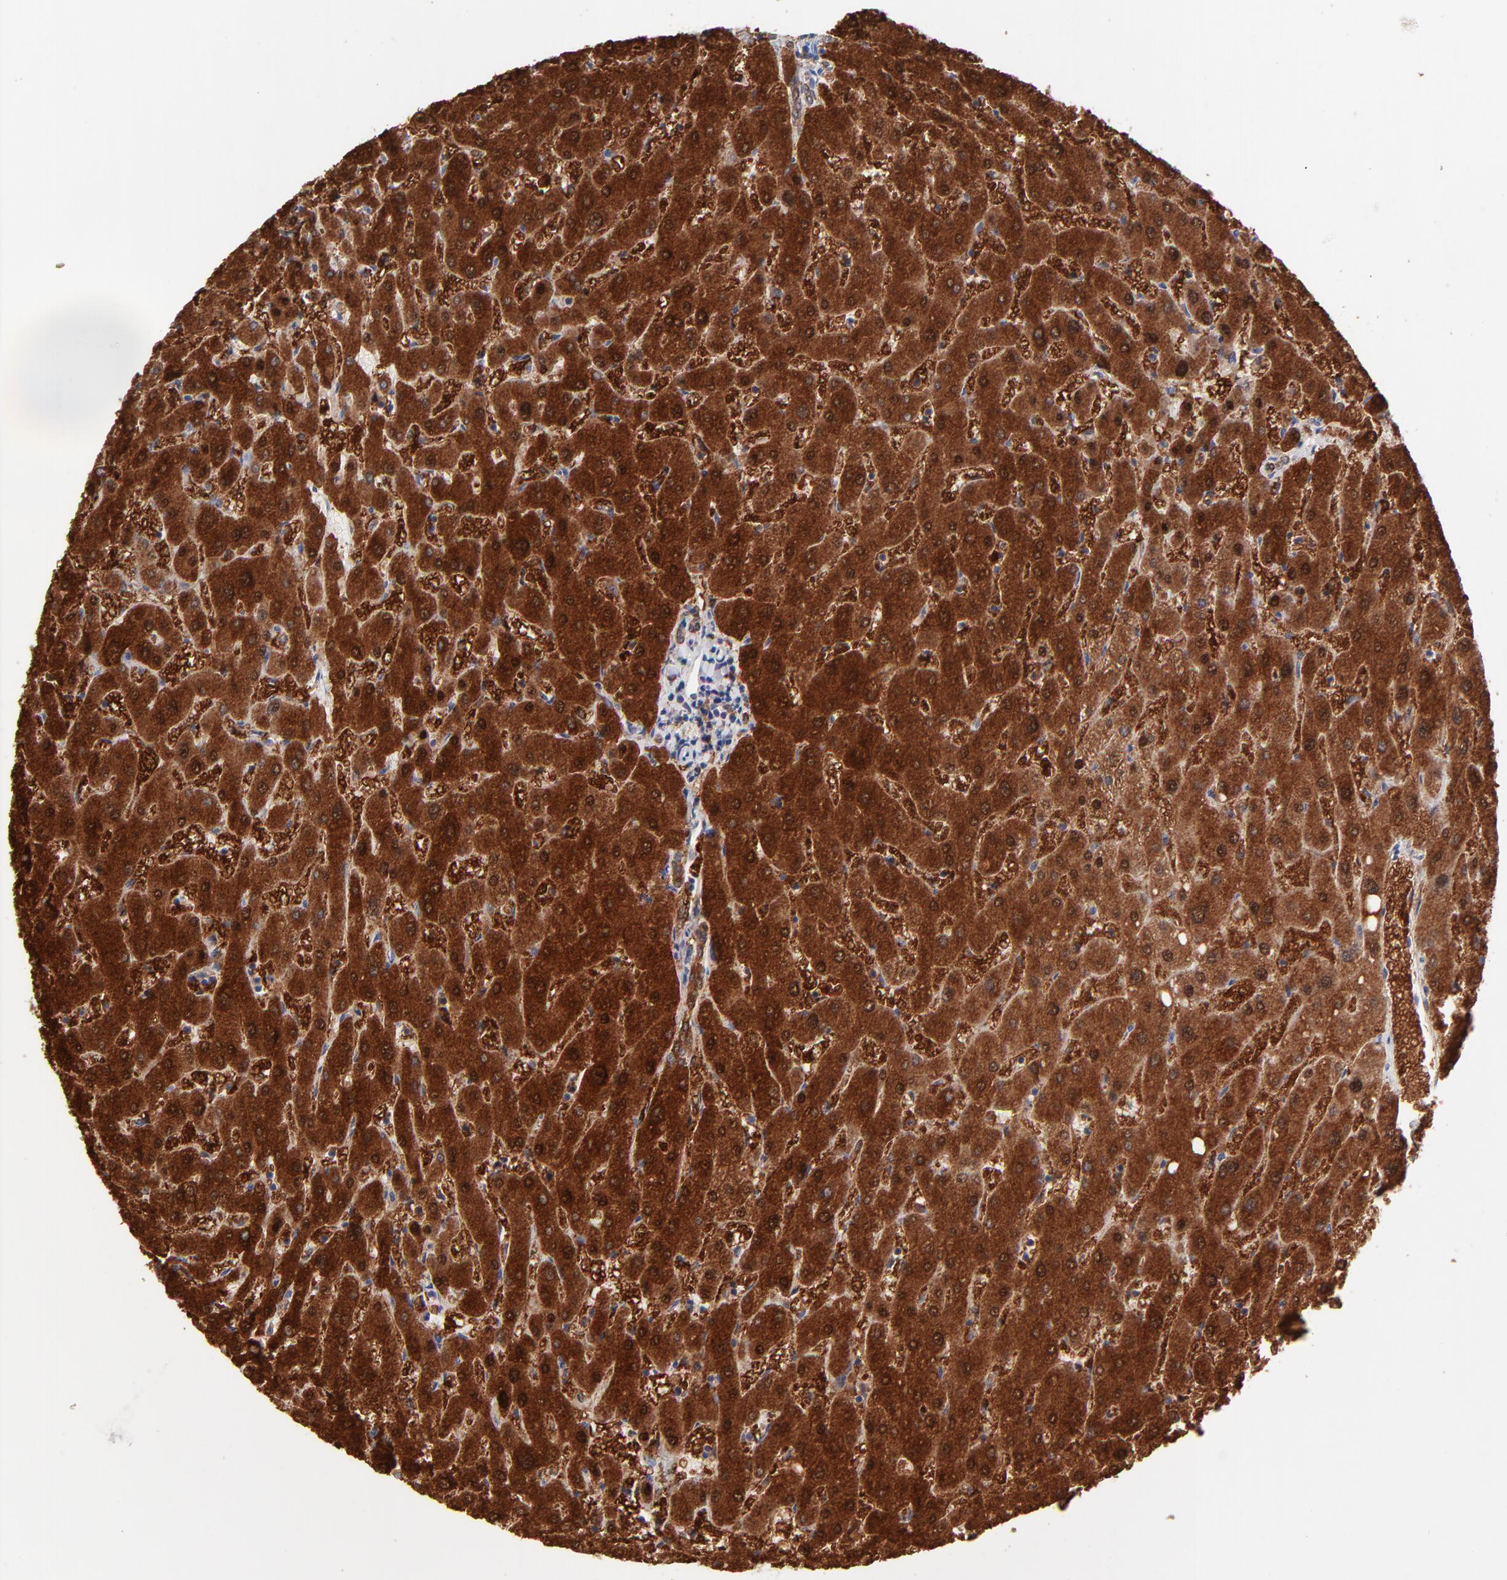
{"staining": {"intensity": "strong", "quantity": ">75%", "location": "cytoplasmic/membranous"}, "tissue": "liver", "cell_type": "Cholangiocytes", "image_type": "normal", "snomed": [{"axis": "morphology", "description": "Normal tissue, NOS"}, {"axis": "topography", "description": "Liver"}], "caption": "High-magnification brightfield microscopy of benign liver stained with DAB (brown) and counterstained with hematoxylin (blue). cholangiocytes exhibit strong cytoplasmic/membranous staining is present in approximately>75% of cells.", "gene": "ASL", "patient": {"sex": "male", "age": 67}}